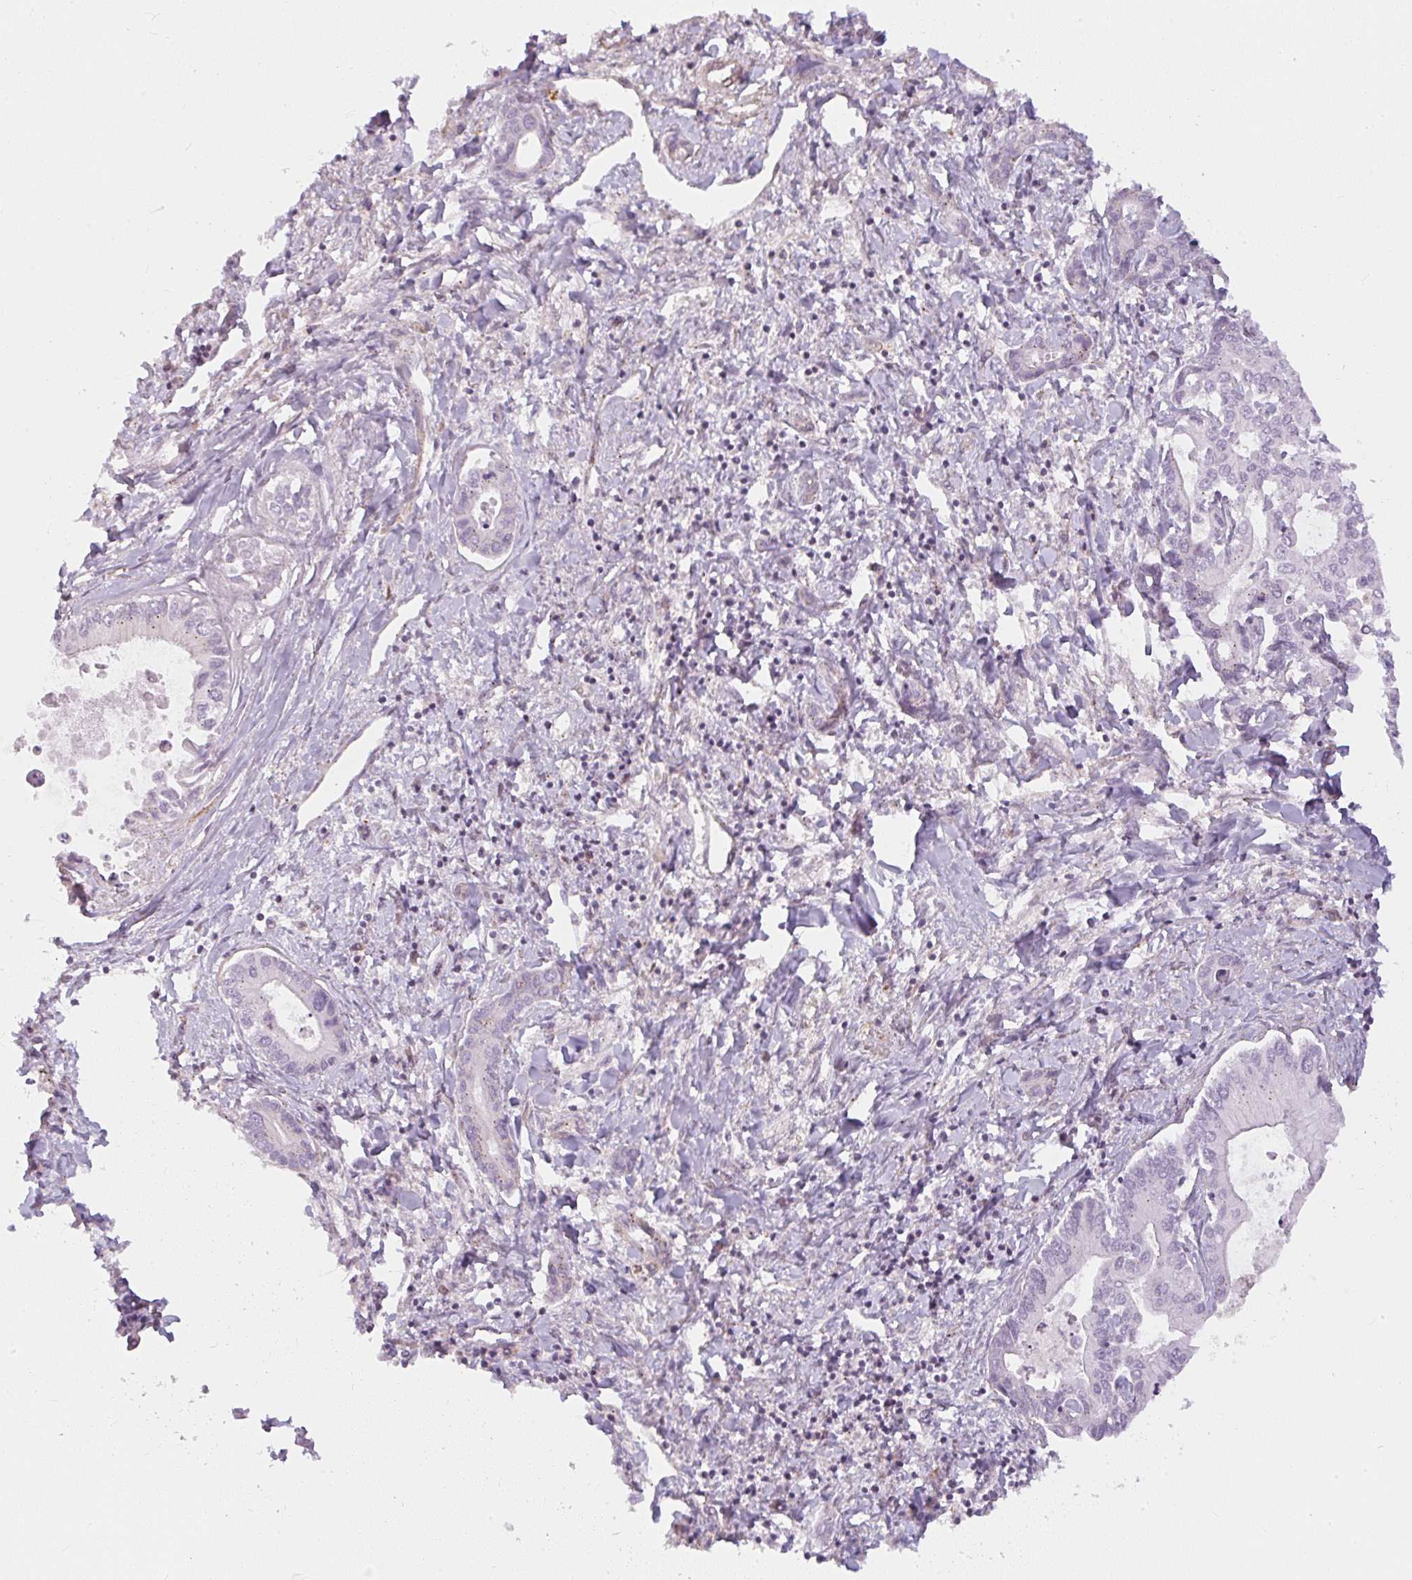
{"staining": {"intensity": "negative", "quantity": "none", "location": "none"}, "tissue": "liver cancer", "cell_type": "Tumor cells", "image_type": "cancer", "snomed": [{"axis": "morphology", "description": "Cholangiocarcinoma"}, {"axis": "topography", "description": "Liver"}], "caption": "Immunohistochemical staining of liver cancer demonstrates no significant staining in tumor cells.", "gene": "SULF1", "patient": {"sex": "male", "age": 66}}